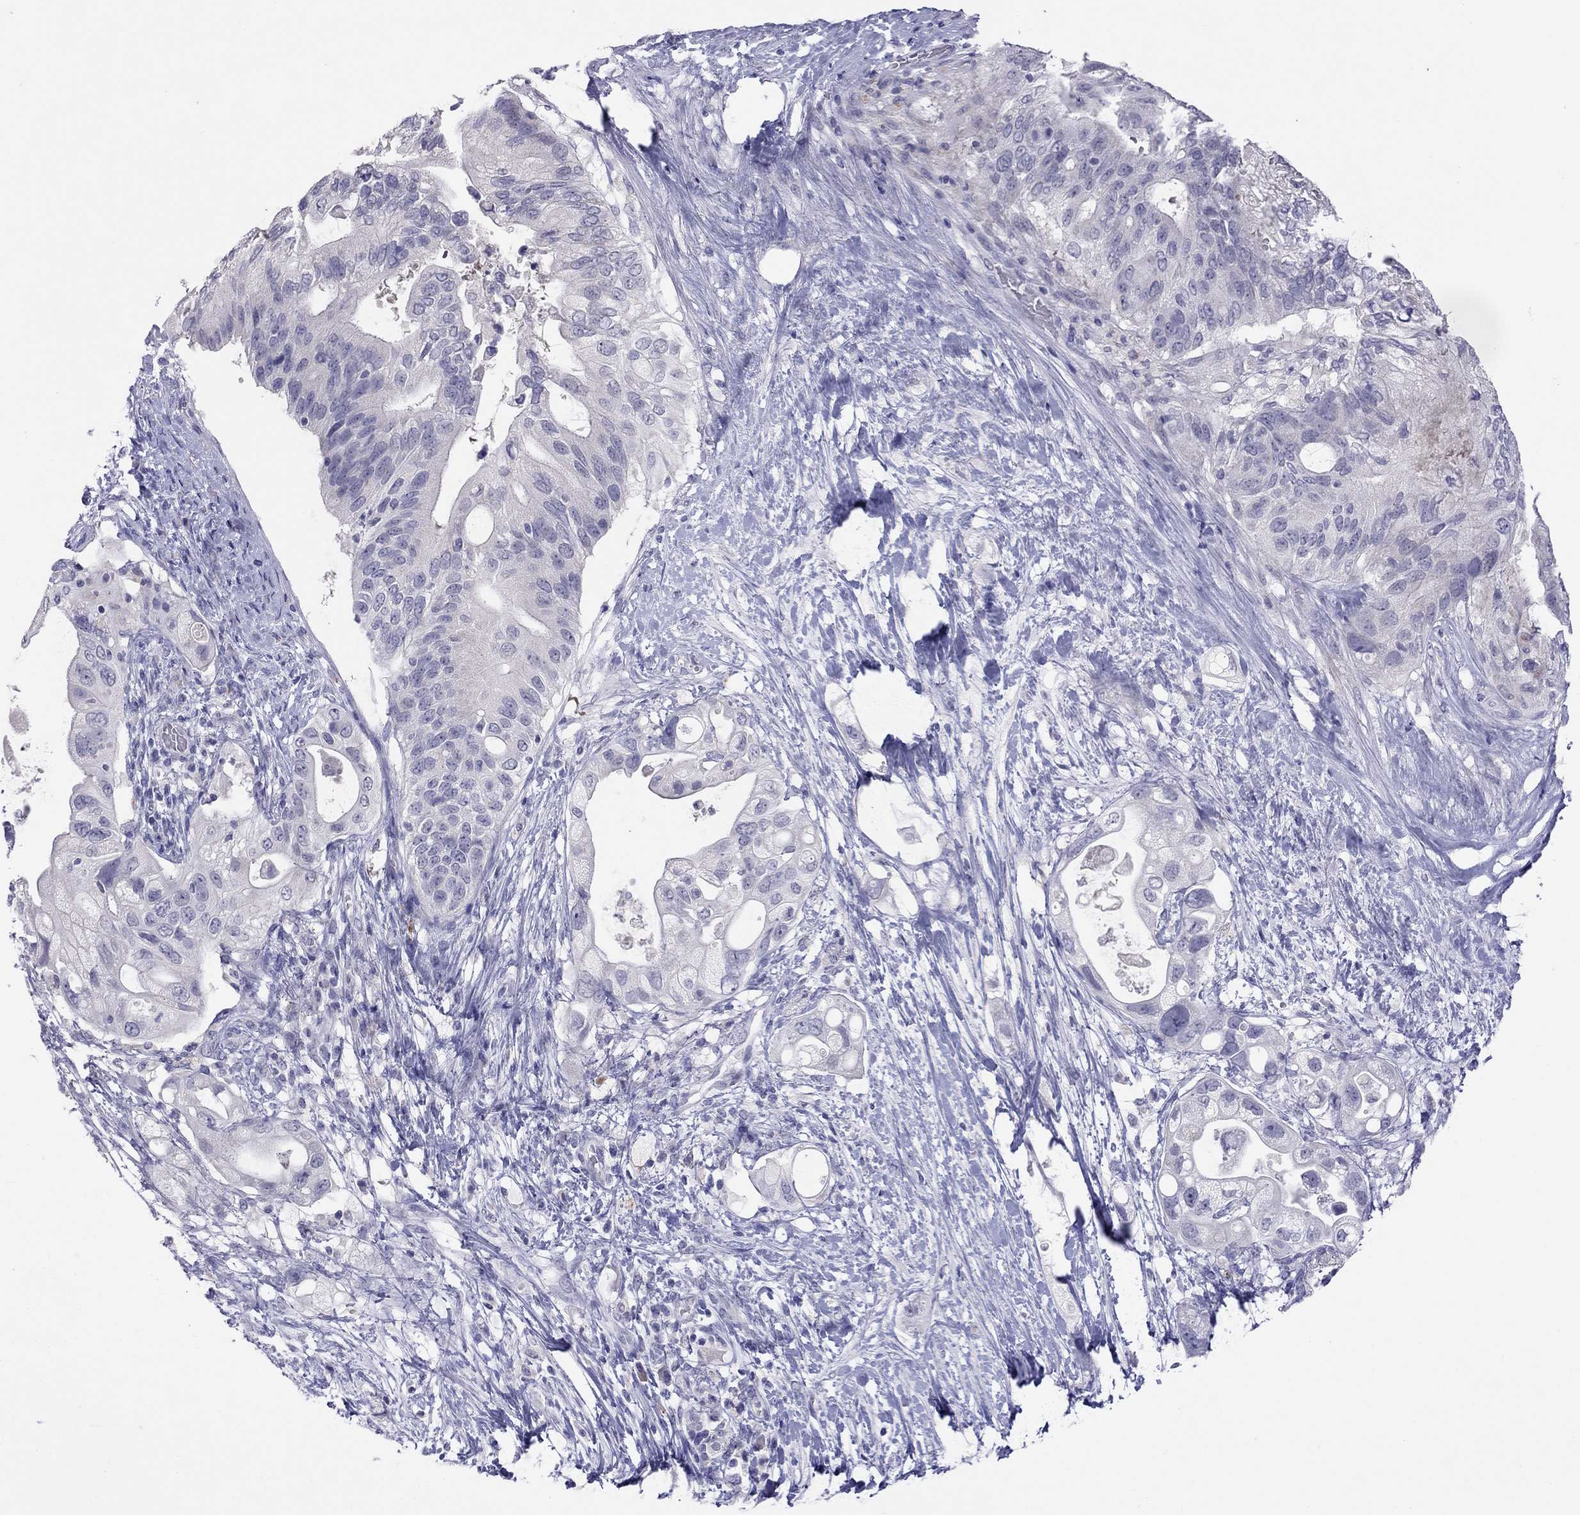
{"staining": {"intensity": "negative", "quantity": "none", "location": "none"}, "tissue": "pancreatic cancer", "cell_type": "Tumor cells", "image_type": "cancer", "snomed": [{"axis": "morphology", "description": "Adenocarcinoma, NOS"}, {"axis": "topography", "description": "Pancreas"}], "caption": "A histopathology image of adenocarcinoma (pancreatic) stained for a protein reveals no brown staining in tumor cells.", "gene": "SLAMF1", "patient": {"sex": "female", "age": 72}}